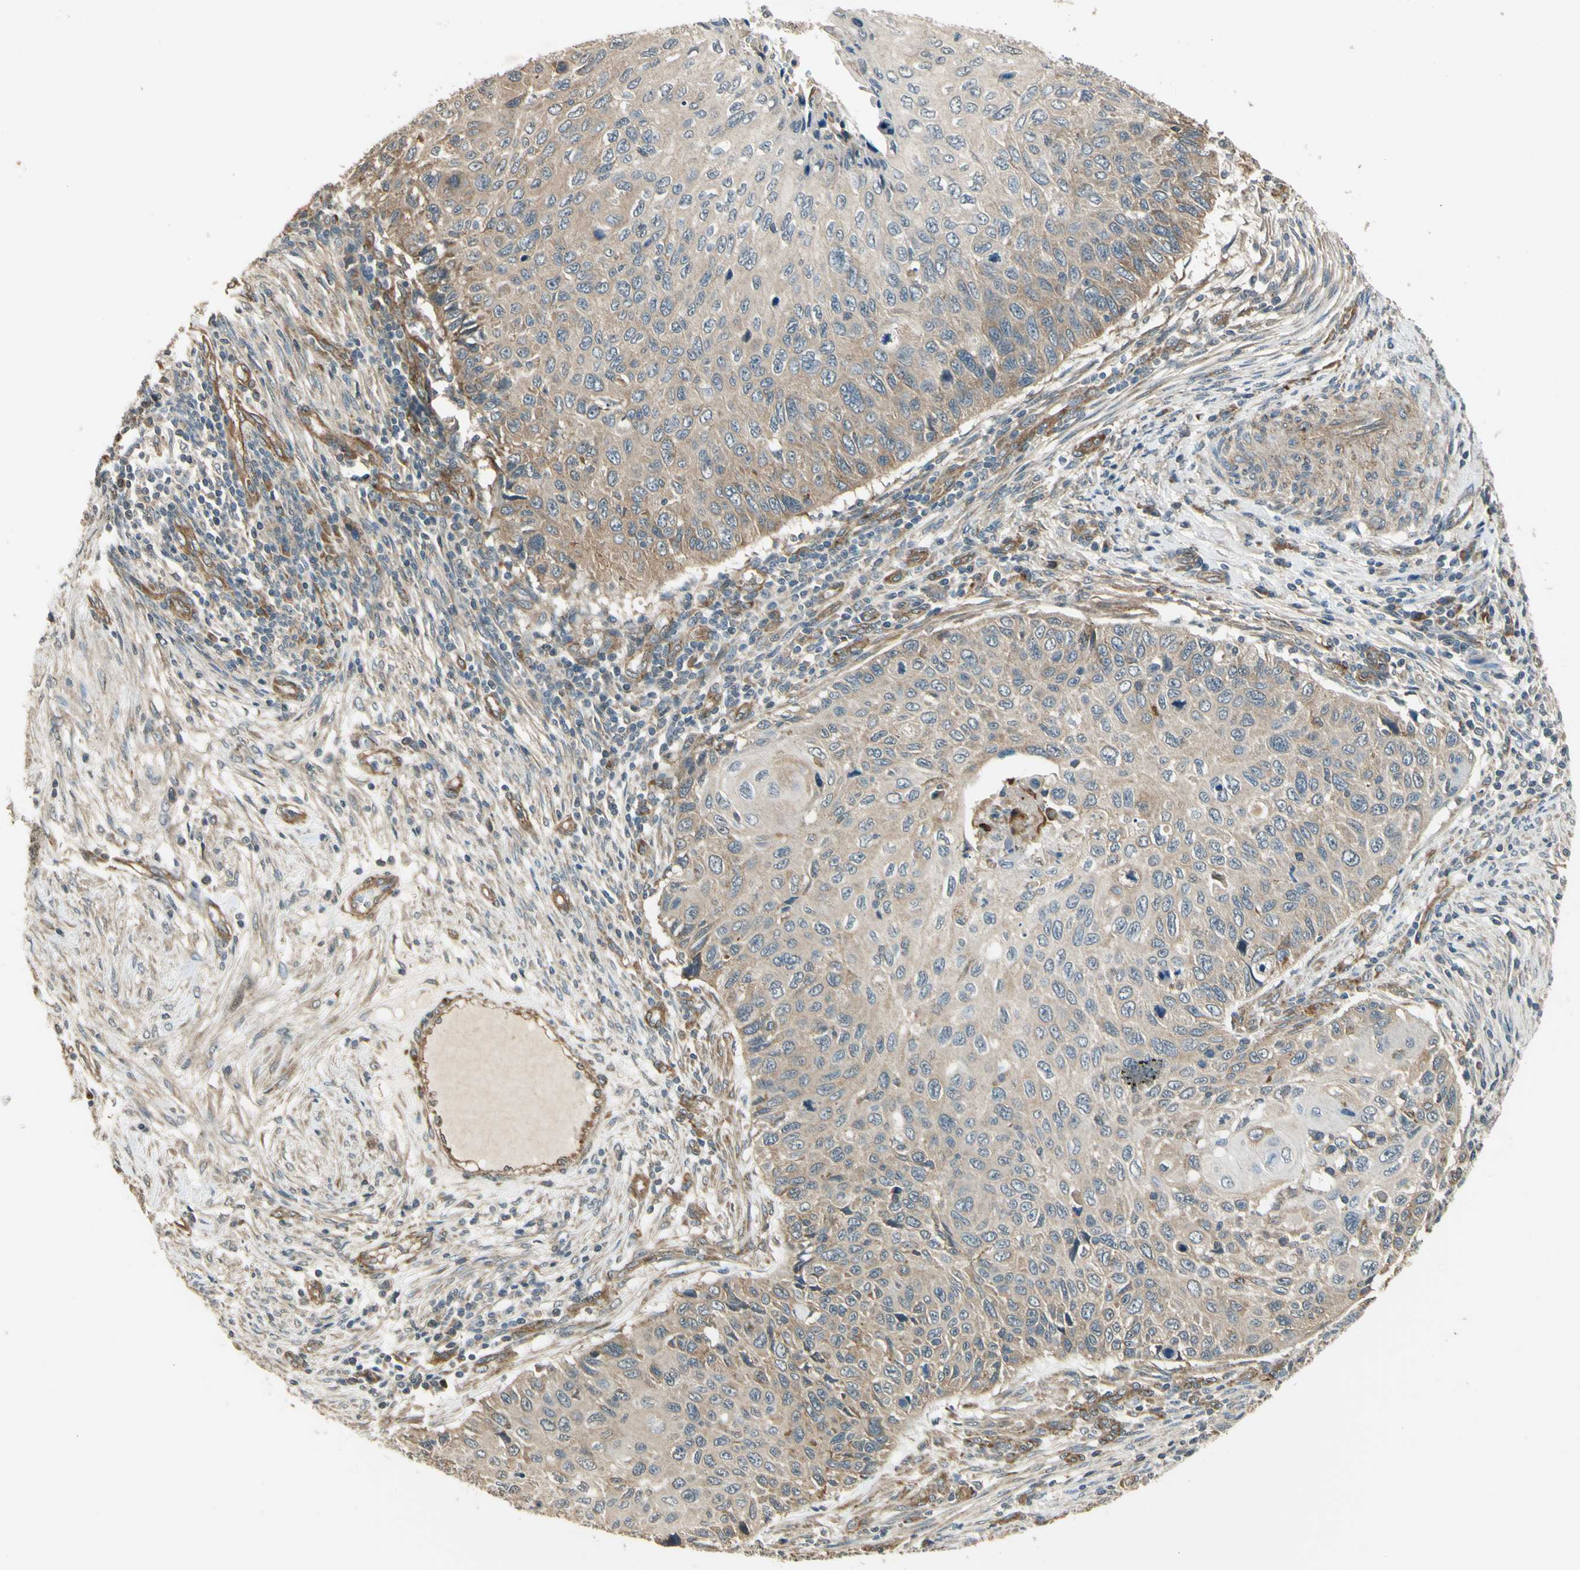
{"staining": {"intensity": "weak", "quantity": "25%-75%", "location": "cytoplasmic/membranous"}, "tissue": "cervical cancer", "cell_type": "Tumor cells", "image_type": "cancer", "snomed": [{"axis": "morphology", "description": "Squamous cell carcinoma, NOS"}, {"axis": "topography", "description": "Cervix"}], "caption": "Human cervical squamous cell carcinoma stained with a brown dye reveals weak cytoplasmic/membranous positive positivity in approximately 25%-75% of tumor cells.", "gene": "EFNB2", "patient": {"sex": "female", "age": 70}}